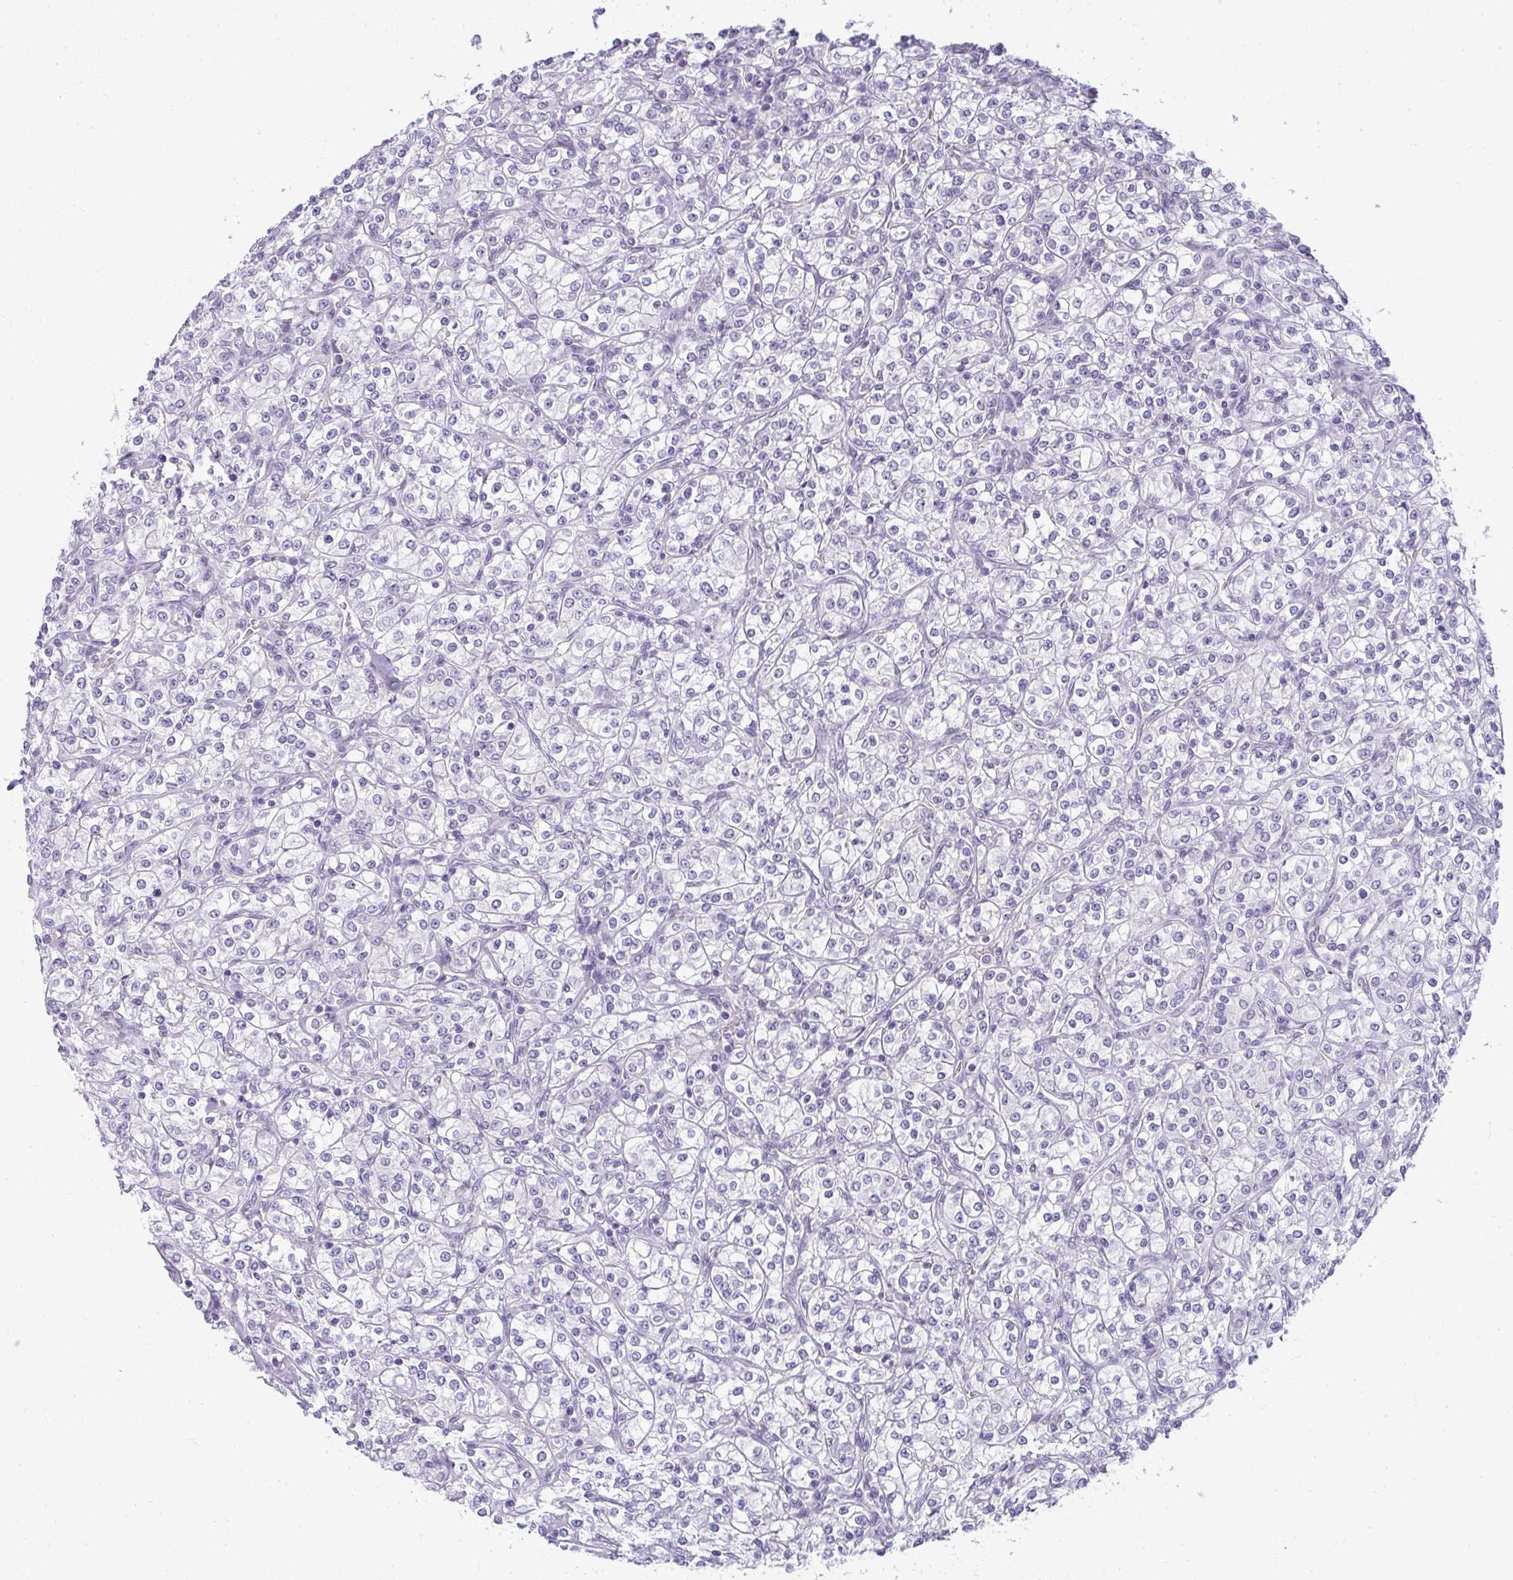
{"staining": {"intensity": "negative", "quantity": "none", "location": "none"}, "tissue": "renal cancer", "cell_type": "Tumor cells", "image_type": "cancer", "snomed": [{"axis": "morphology", "description": "Adenocarcinoma, NOS"}, {"axis": "topography", "description": "Kidney"}], "caption": "This photomicrograph is of renal adenocarcinoma stained with IHC to label a protein in brown with the nuclei are counter-stained blue. There is no positivity in tumor cells.", "gene": "TEX33", "patient": {"sex": "male", "age": 77}}